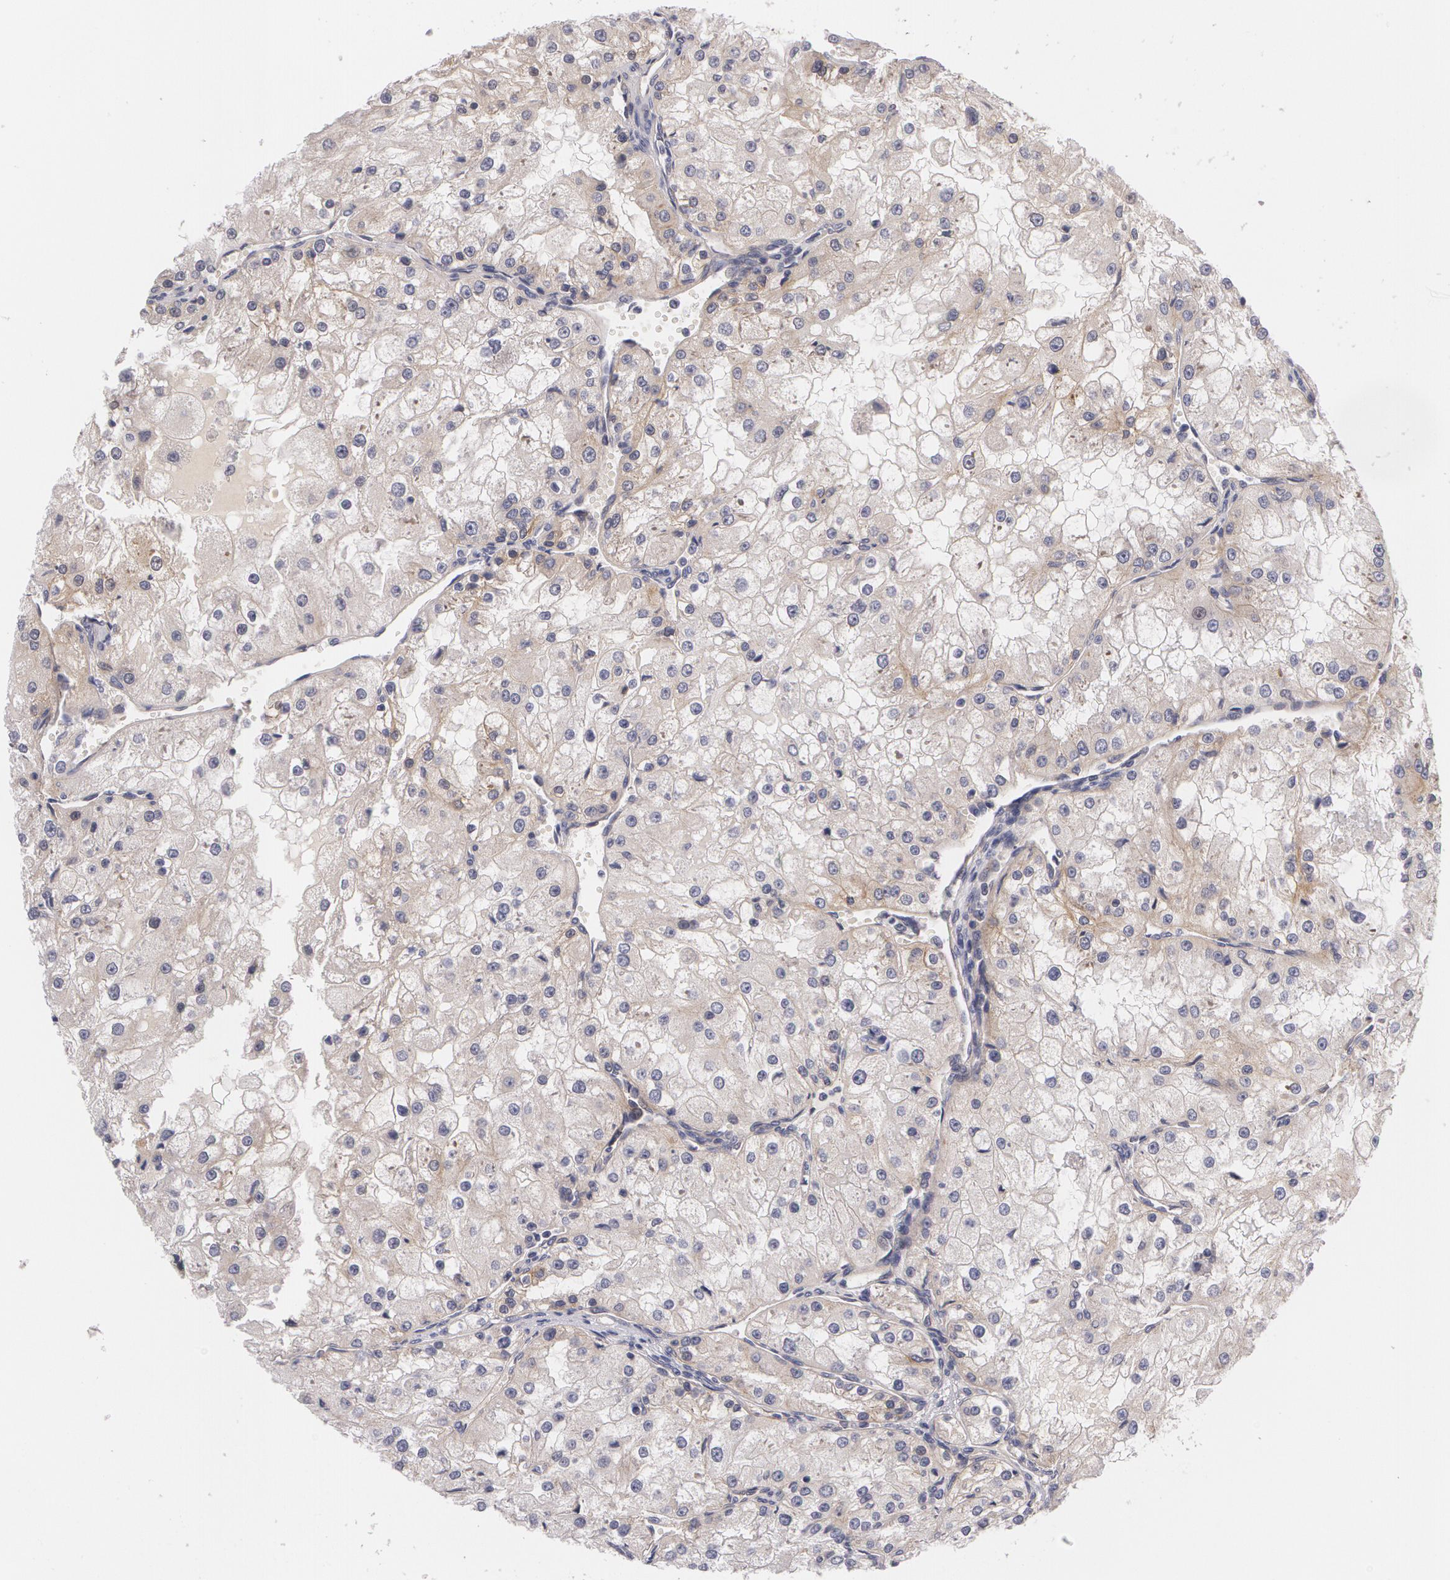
{"staining": {"intensity": "weak", "quantity": "25%-75%", "location": "cytoplasmic/membranous"}, "tissue": "renal cancer", "cell_type": "Tumor cells", "image_type": "cancer", "snomed": [{"axis": "morphology", "description": "Adenocarcinoma, NOS"}, {"axis": "topography", "description": "Kidney"}], "caption": "There is low levels of weak cytoplasmic/membranous staining in tumor cells of renal adenocarcinoma, as demonstrated by immunohistochemical staining (brown color).", "gene": "CASK", "patient": {"sex": "female", "age": 74}}